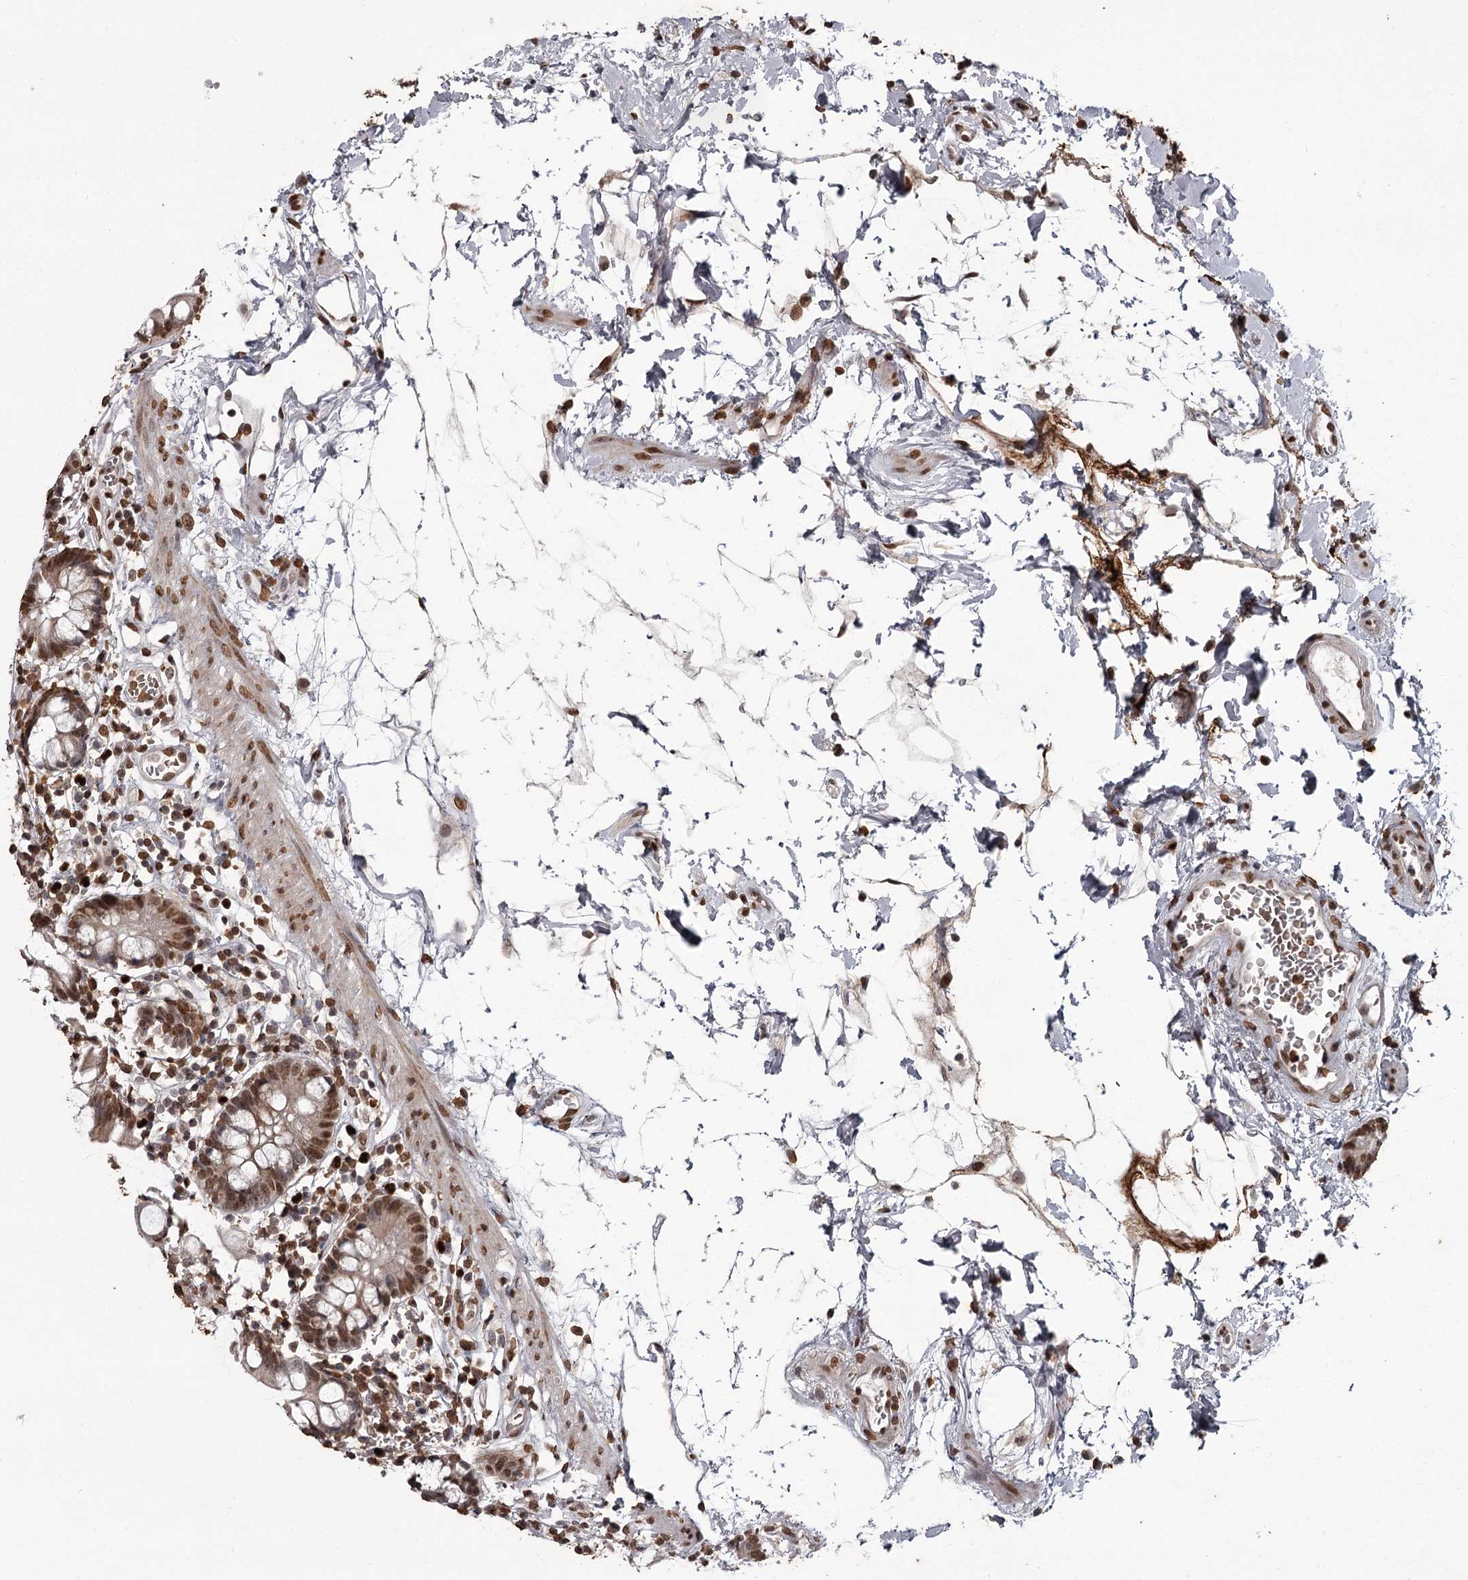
{"staining": {"intensity": "moderate", "quantity": ">75%", "location": "nuclear"}, "tissue": "small intestine", "cell_type": "Glandular cells", "image_type": "normal", "snomed": [{"axis": "morphology", "description": "Normal tissue, NOS"}, {"axis": "topography", "description": "Small intestine"}], "caption": "Approximately >75% of glandular cells in normal small intestine reveal moderate nuclear protein staining as visualized by brown immunohistochemical staining.", "gene": "THYN1", "patient": {"sex": "female", "age": 84}}